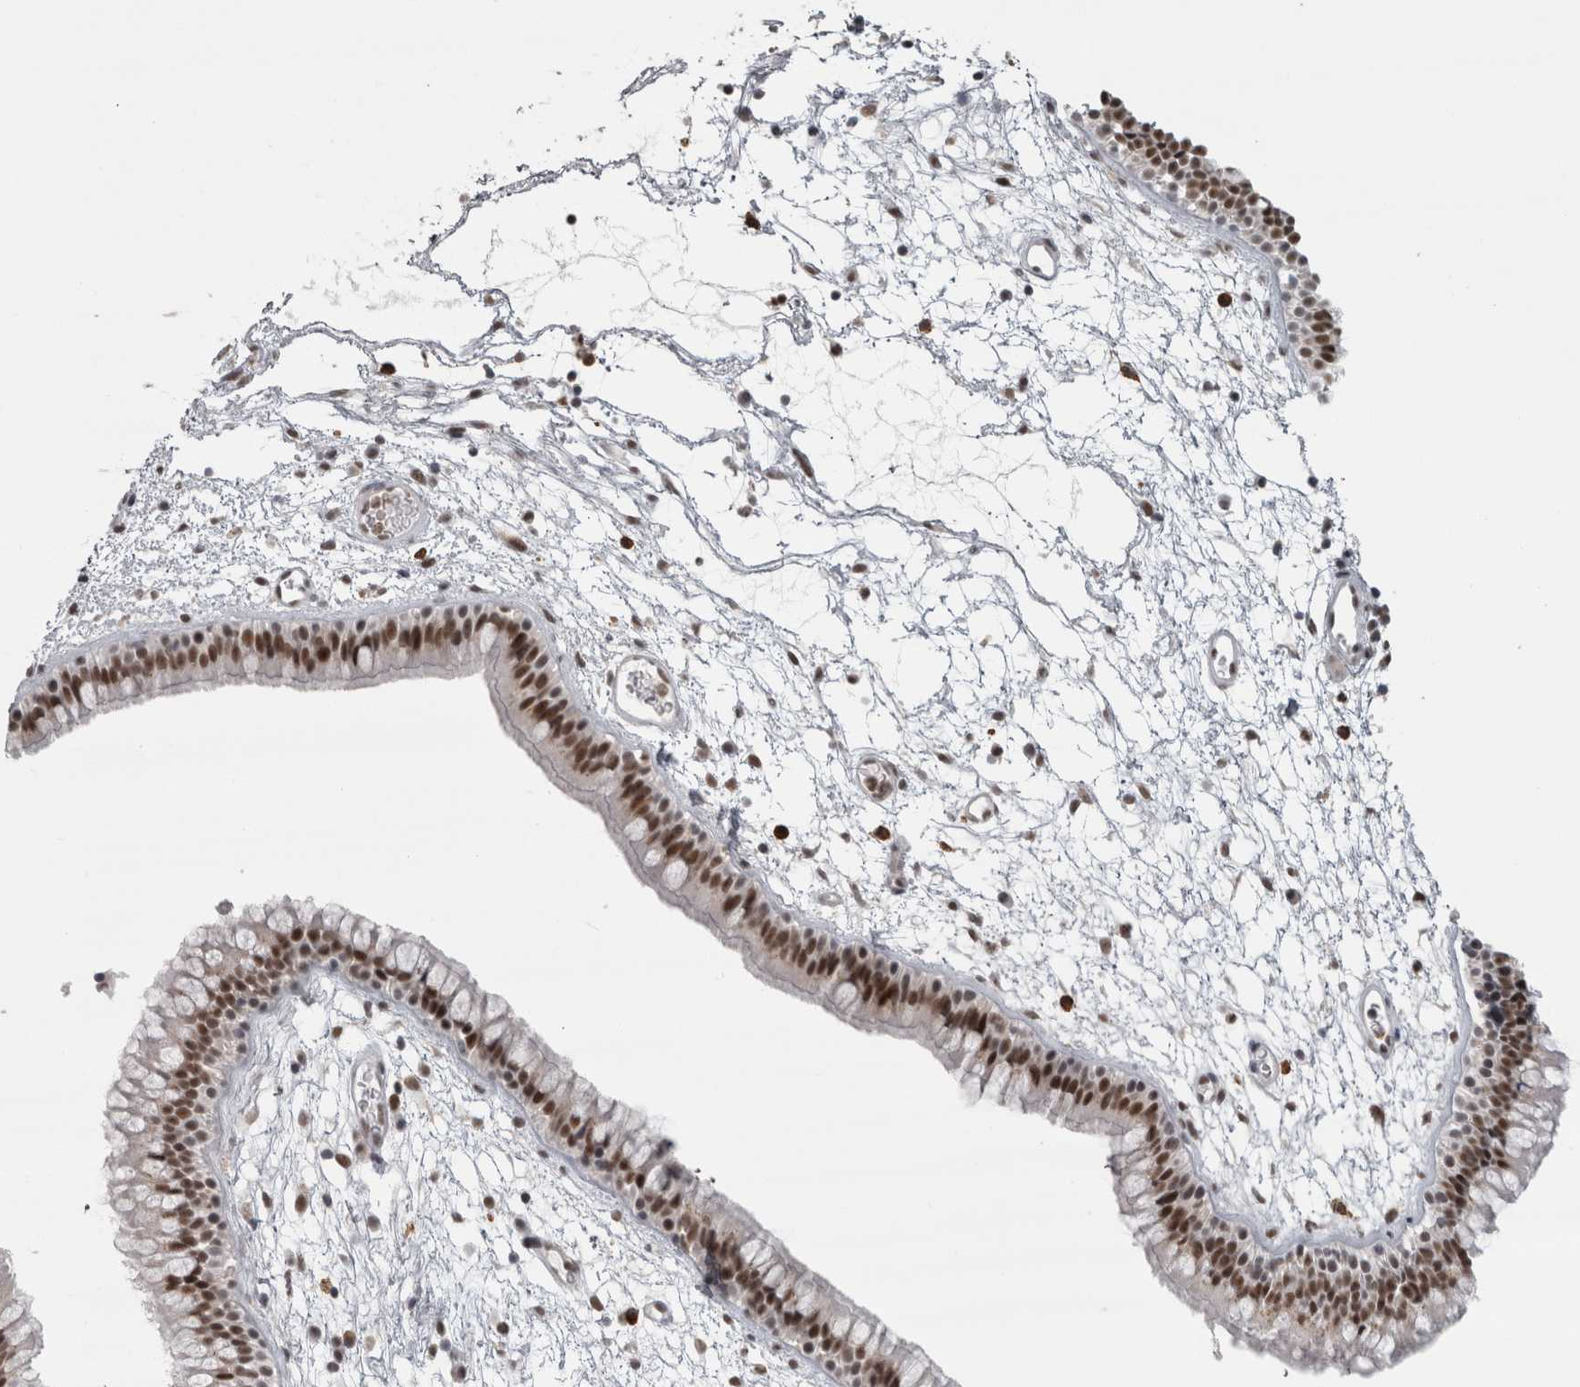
{"staining": {"intensity": "moderate", "quantity": ">75%", "location": "nuclear"}, "tissue": "nasopharynx", "cell_type": "Respiratory epithelial cells", "image_type": "normal", "snomed": [{"axis": "morphology", "description": "Normal tissue, NOS"}, {"axis": "morphology", "description": "Inflammation, NOS"}, {"axis": "topography", "description": "Nasopharynx"}], "caption": "Moderate nuclear protein positivity is seen in about >75% of respiratory epithelial cells in nasopharynx. (brown staining indicates protein expression, while blue staining denotes nuclei).", "gene": "MICU3", "patient": {"sex": "male", "age": 48}}